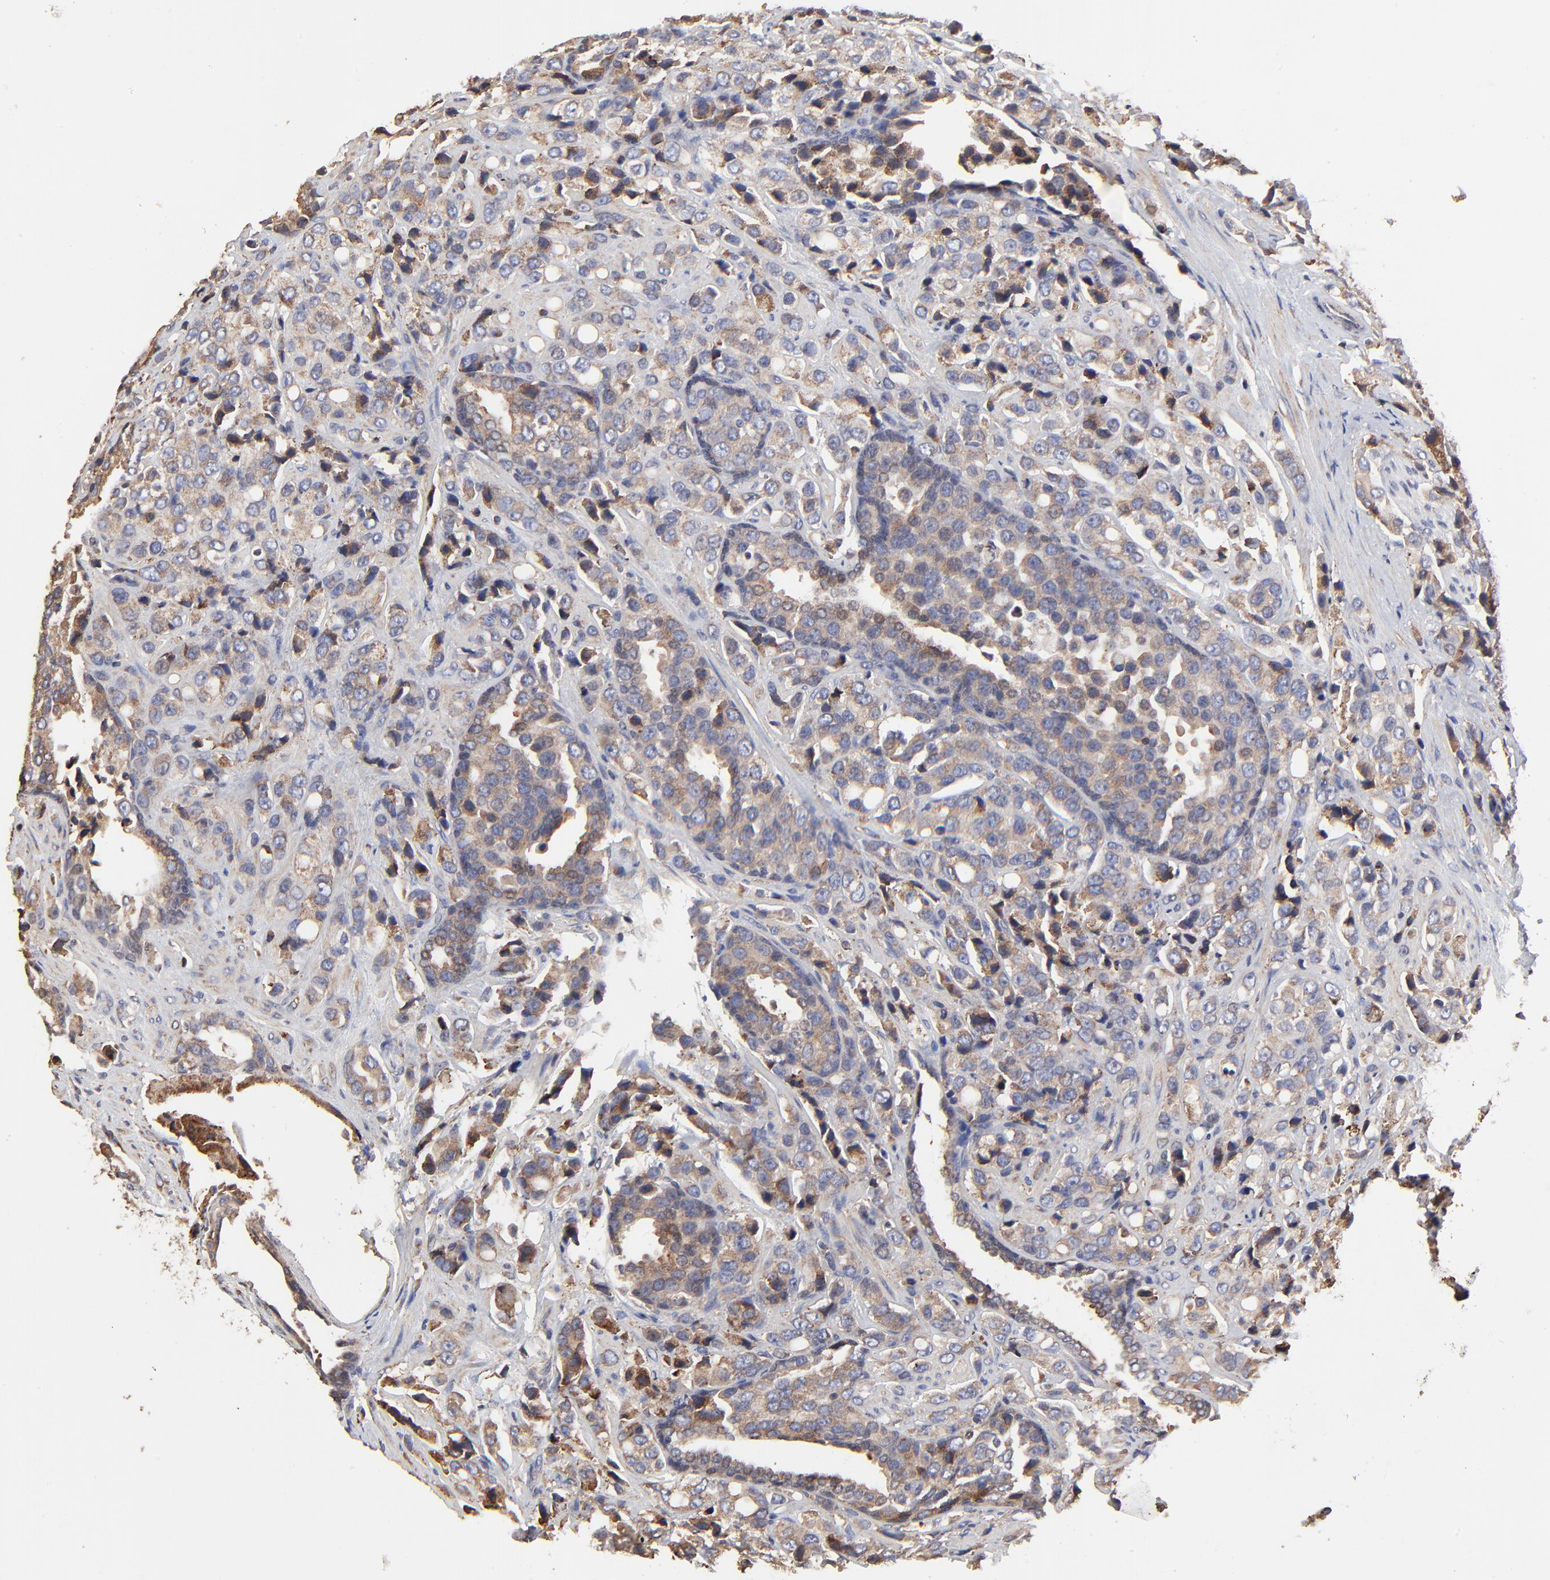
{"staining": {"intensity": "weak", "quantity": ">75%", "location": "cytoplasmic/membranous"}, "tissue": "prostate cancer", "cell_type": "Tumor cells", "image_type": "cancer", "snomed": [{"axis": "morphology", "description": "Adenocarcinoma, High grade"}, {"axis": "topography", "description": "Prostate"}], "caption": "Immunohistochemistry (DAB) staining of prostate cancer (high-grade adenocarcinoma) reveals weak cytoplasmic/membranous protein positivity in about >75% of tumor cells. Using DAB (3,3'-diaminobenzidine) (brown) and hematoxylin (blue) stains, captured at high magnification using brightfield microscopy.", "gene": "ELP2", "patient": {"sex": "male", "age": 70}}